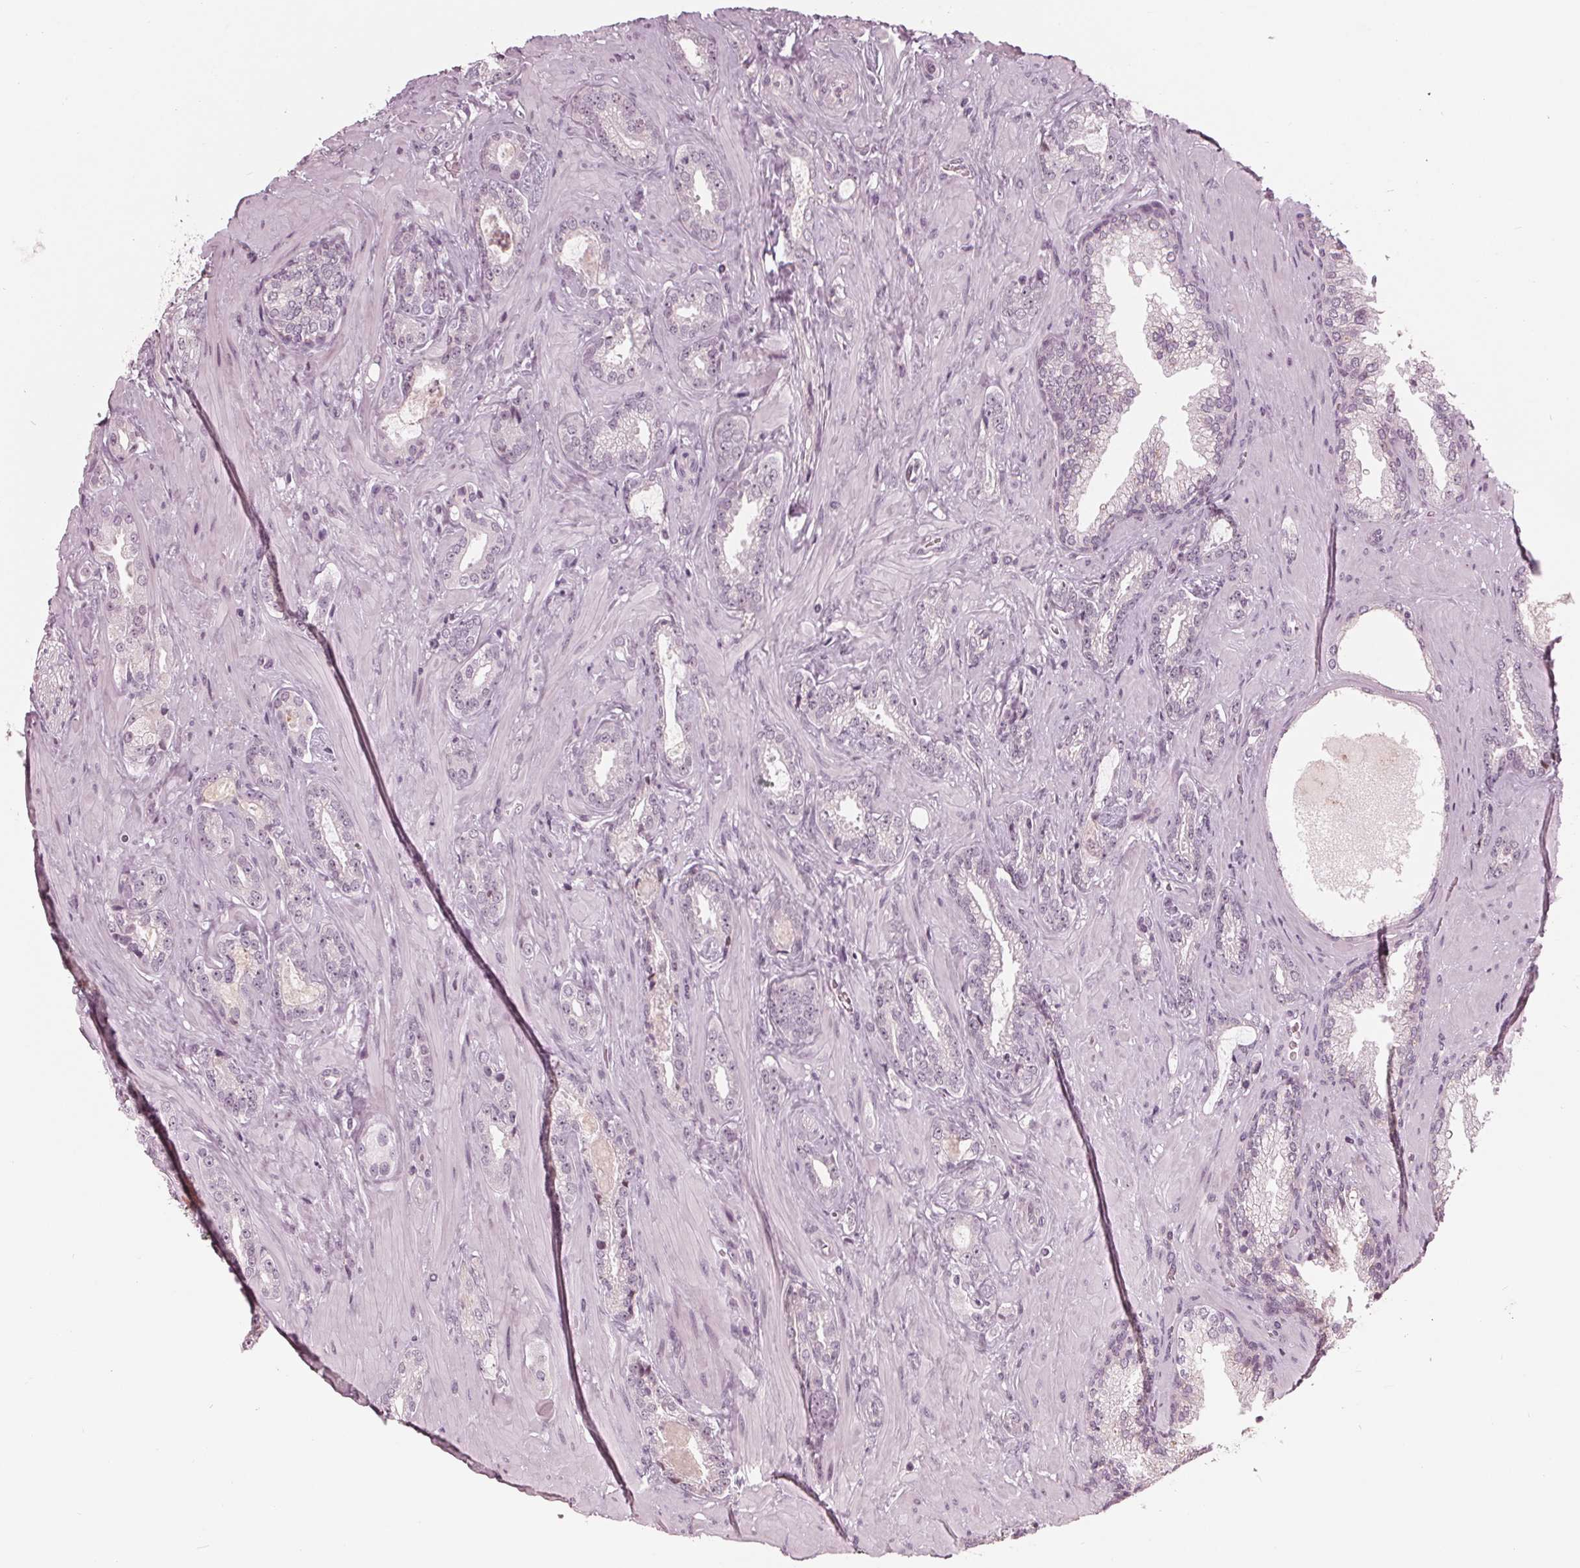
{"staining": {"intensity": "negative", "quantity": "none", "location": "none"}, "tissue": "prostate cancer", "cell_type": "Tumor cells", "image_type": "cancer", "snomed": [{"axis": "morphology", "description": "Adenocarcinoma, Low grade"}, {"axis": "topography", "description": "Prostate"}], "caption": "Prostate cancer (low-grade adenocarcinoma) stained for a protein using immunohistochemistry shows no expression tumor cells.", "gene": "ADPRHL1", "patient": {"sex": "male", "age": 61}}